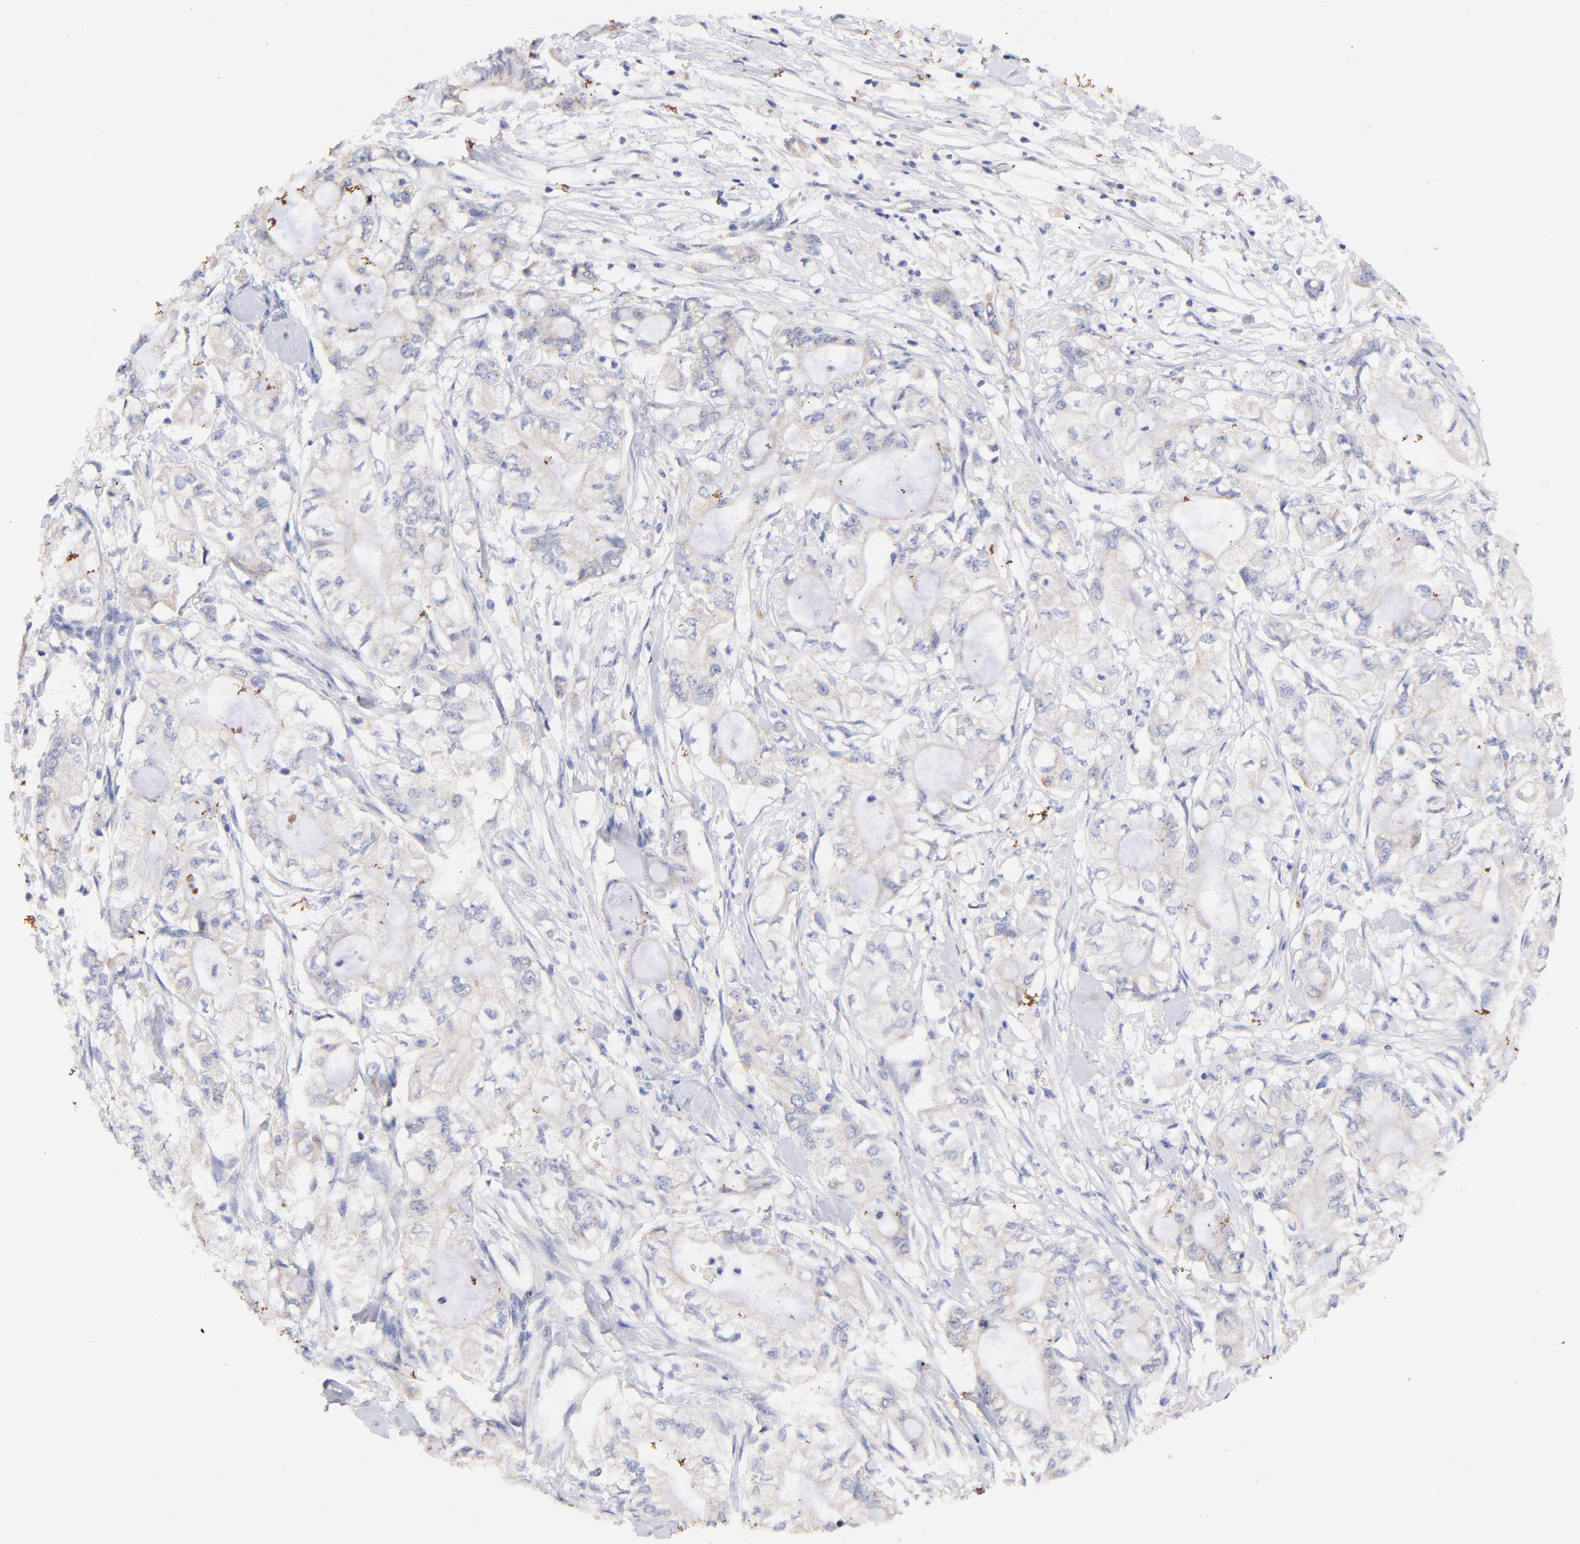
{"staining": {"intensity": "weak", "quantity": ">75%", "location": "cytoplasmic/membranous"}, "tissue": "pancreatic cancer", "cell_type": "Tumor cells", "image_type": "cancer", "snomed": [{"axis": "morphology", "description": "Adenocarcinoma, NOS"}, {"axis": "topography", "description": "Pancreas"}], "caption": "This is a photomicrograph of immunohistochemistry (IHC) staining of adenocarcinoma (pancreatic), which shows weak staining in the cytoplasmic/membranous of tumor cells.", "gene": "IGLV7-43", "patient": {"sex": "male", "age": 79}}